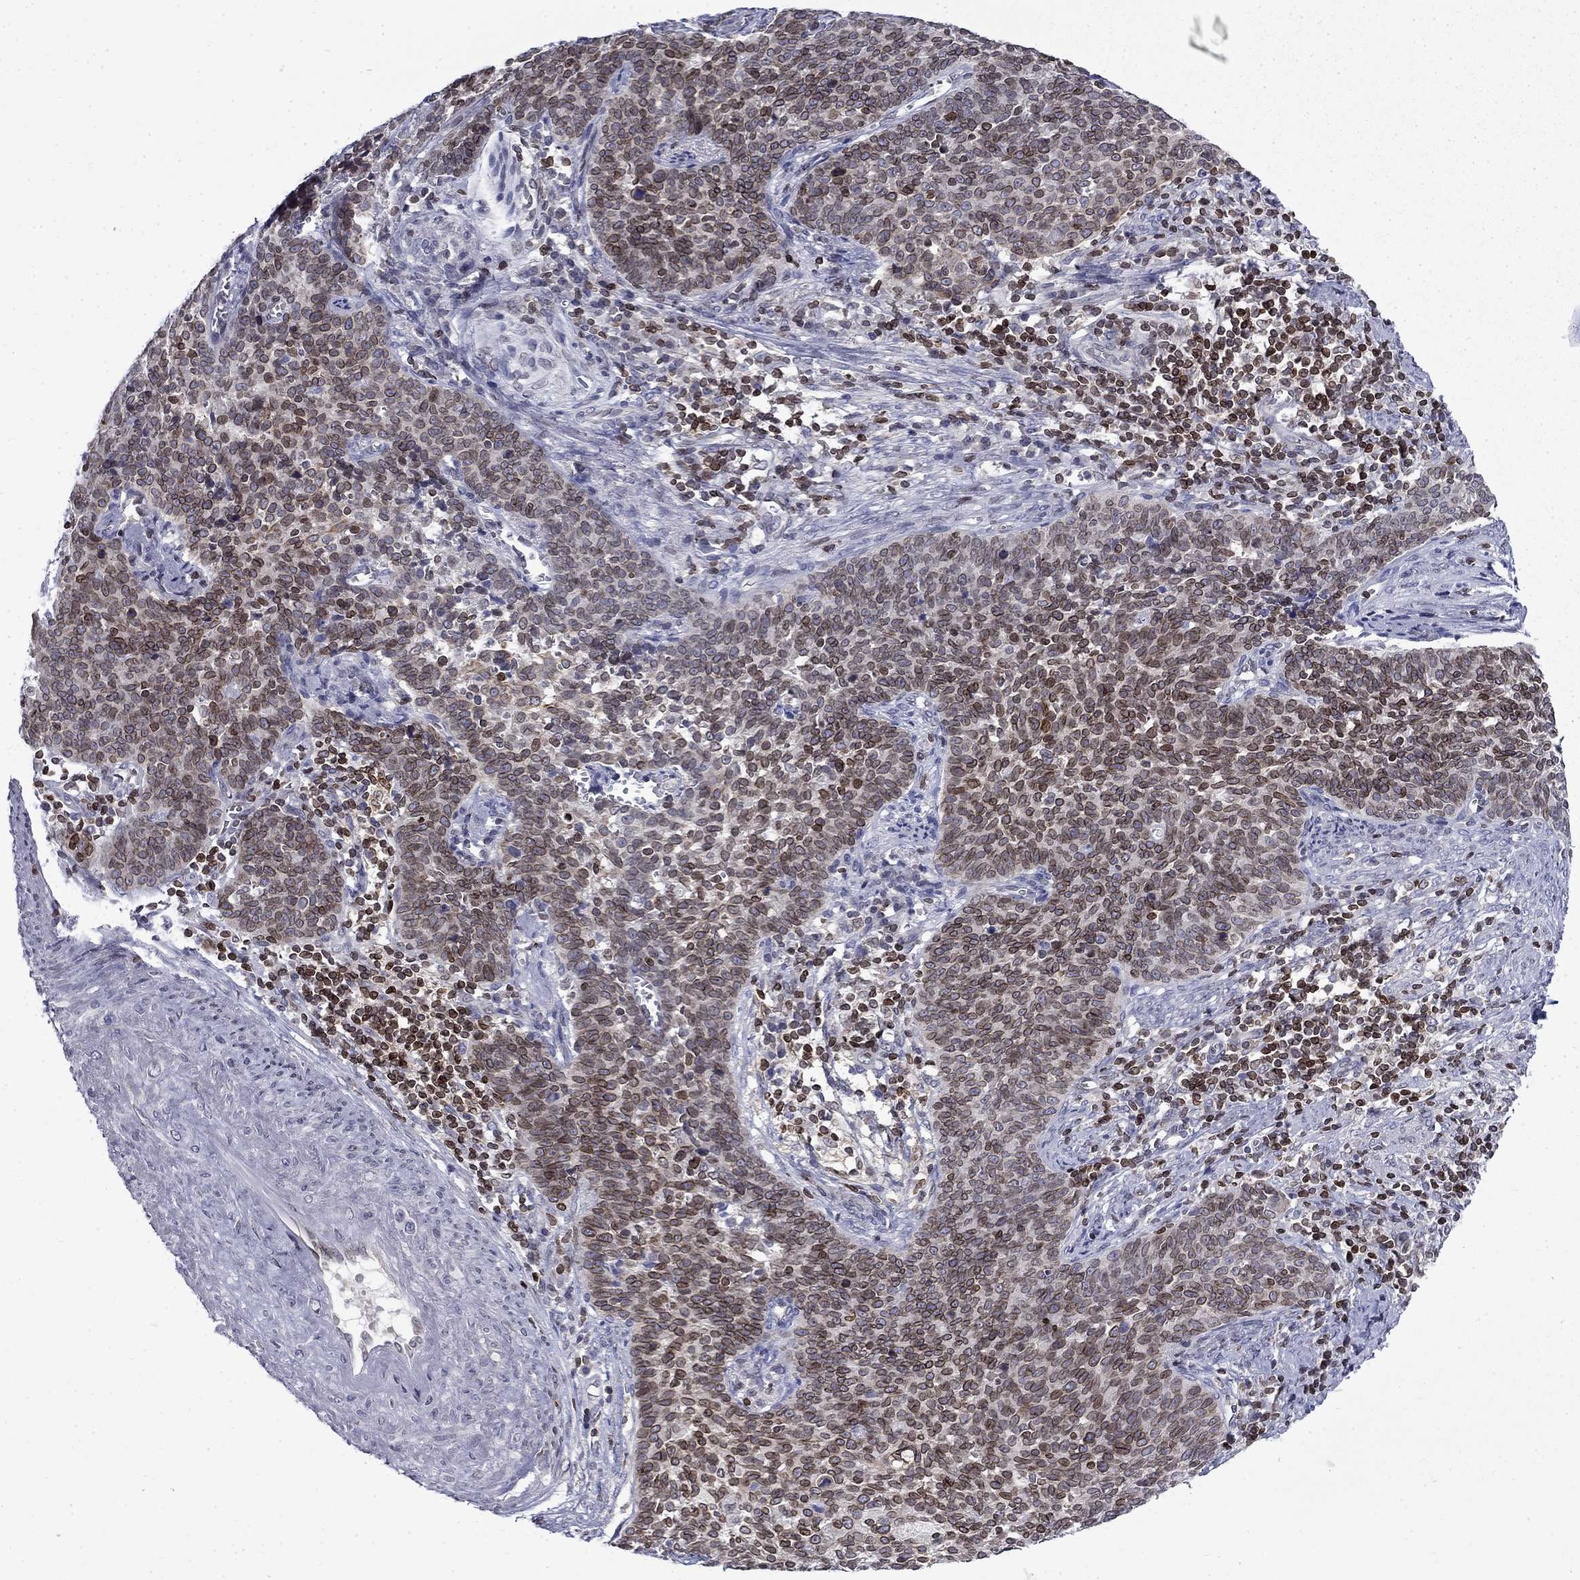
{"staining": {"intensity": "moderate", "quantity": "25%-75%", "location": "nuclear"}, "tissue": "cervical cancer", "cell_type": "Tumor cells", "image_type": "cancer", "snomed": [{"axis": "morphology", "description": "Squamous cell carcinoma, NOS"}, {"axis": "topography", "description": "Cervix"}], "caption": "Protein analysis of cervical cancer tissue reveals moderate nuclear expression in about 25%-75% of tumor cells.", "gene": "SLA", "patient": {"sex": "female", "age": 39}}